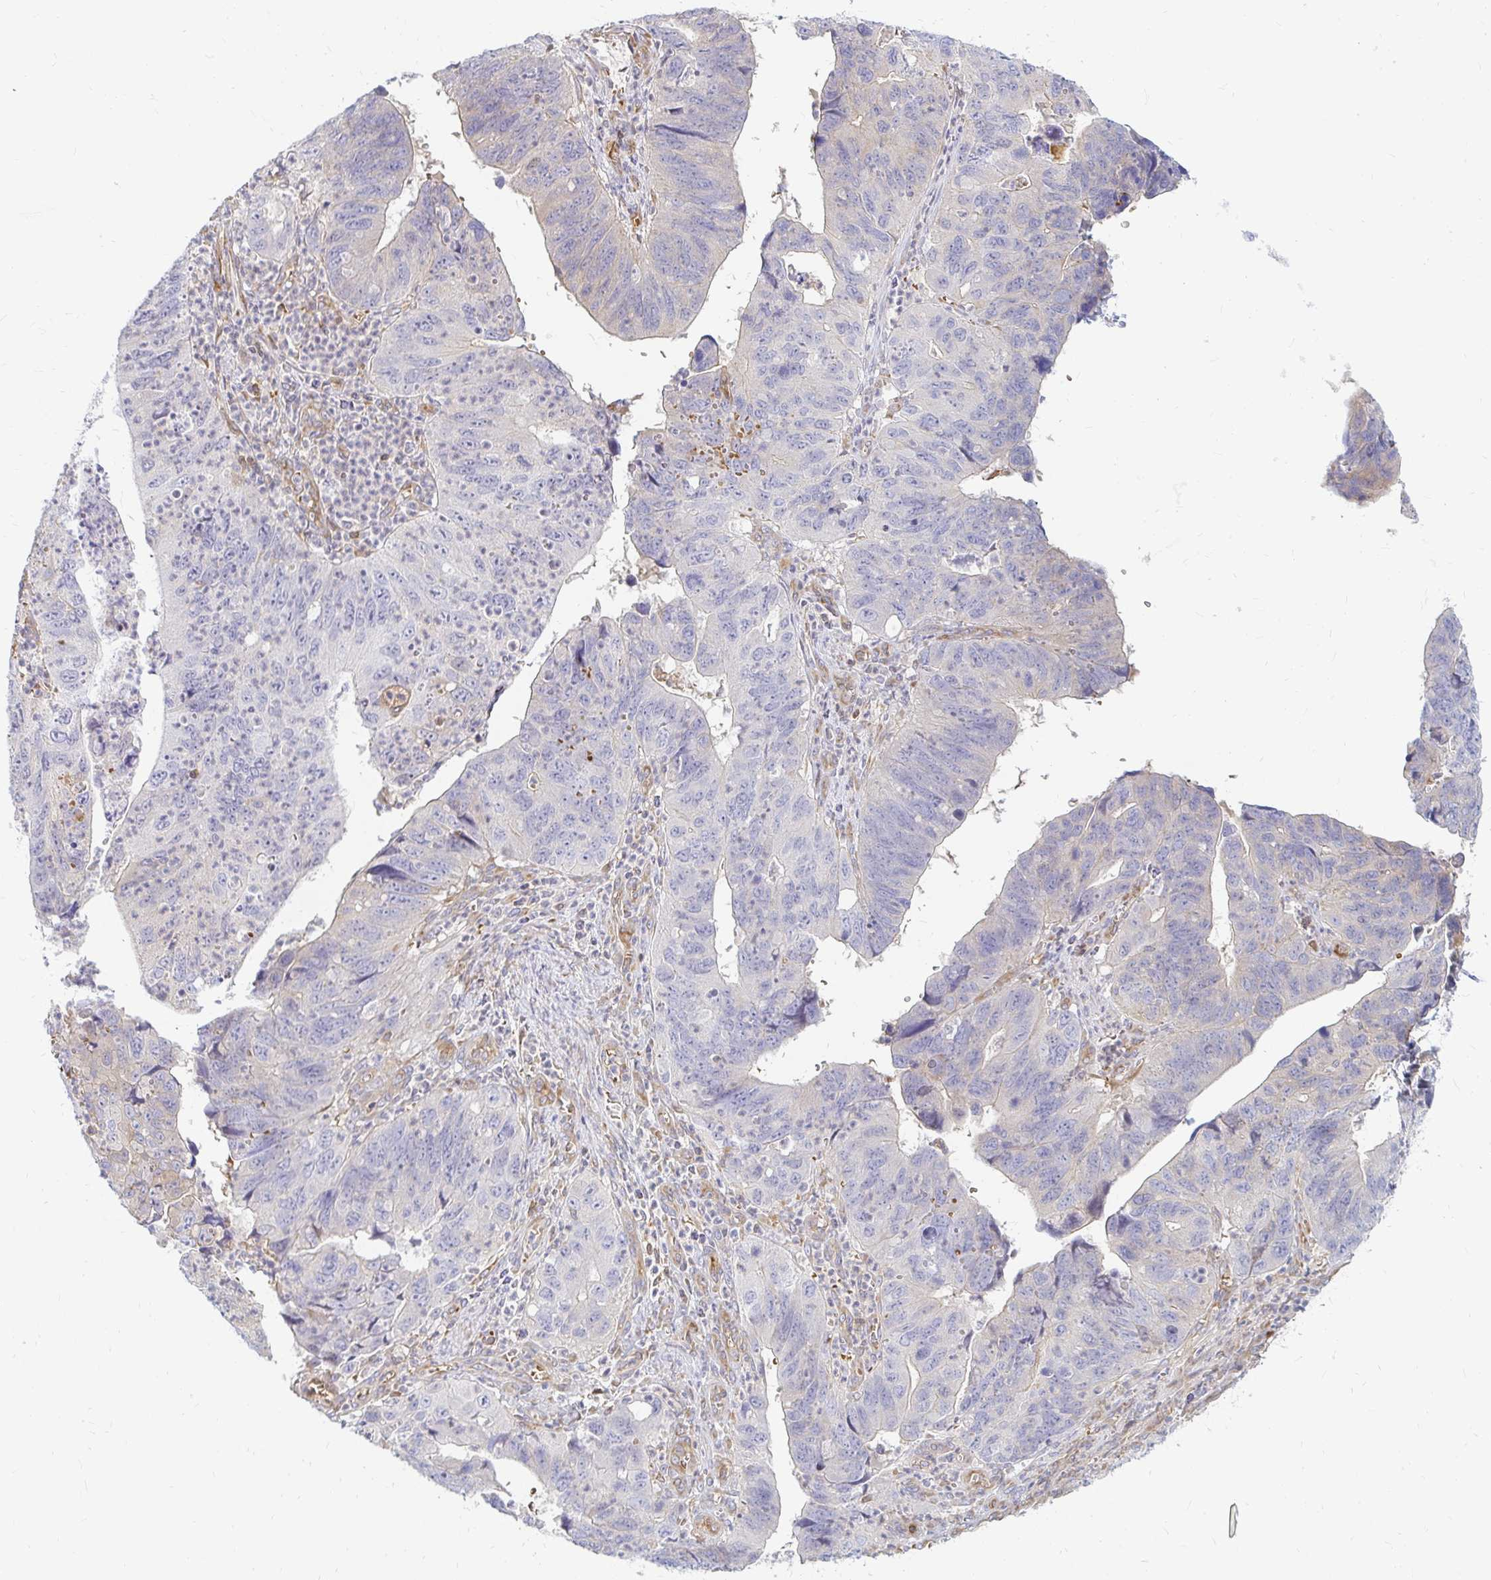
{"staining": {"intensity": "negative", "quantity": "none", "location": "none"}, "tissue": "stomach cancer", "cell_type": "Tumor cells", "image_type": "cancer", "snomed": [{"axis": "morphology", "description": "Adenocarcinoma, NOS"}, {"axis": "topography", "description": "Stomach"}], "caption": "Tumor cells show no significant expression in stomach cancer (adenocarcinoma).", "gene": "CAST", "patient": {"sex": "male", "age": 59}}